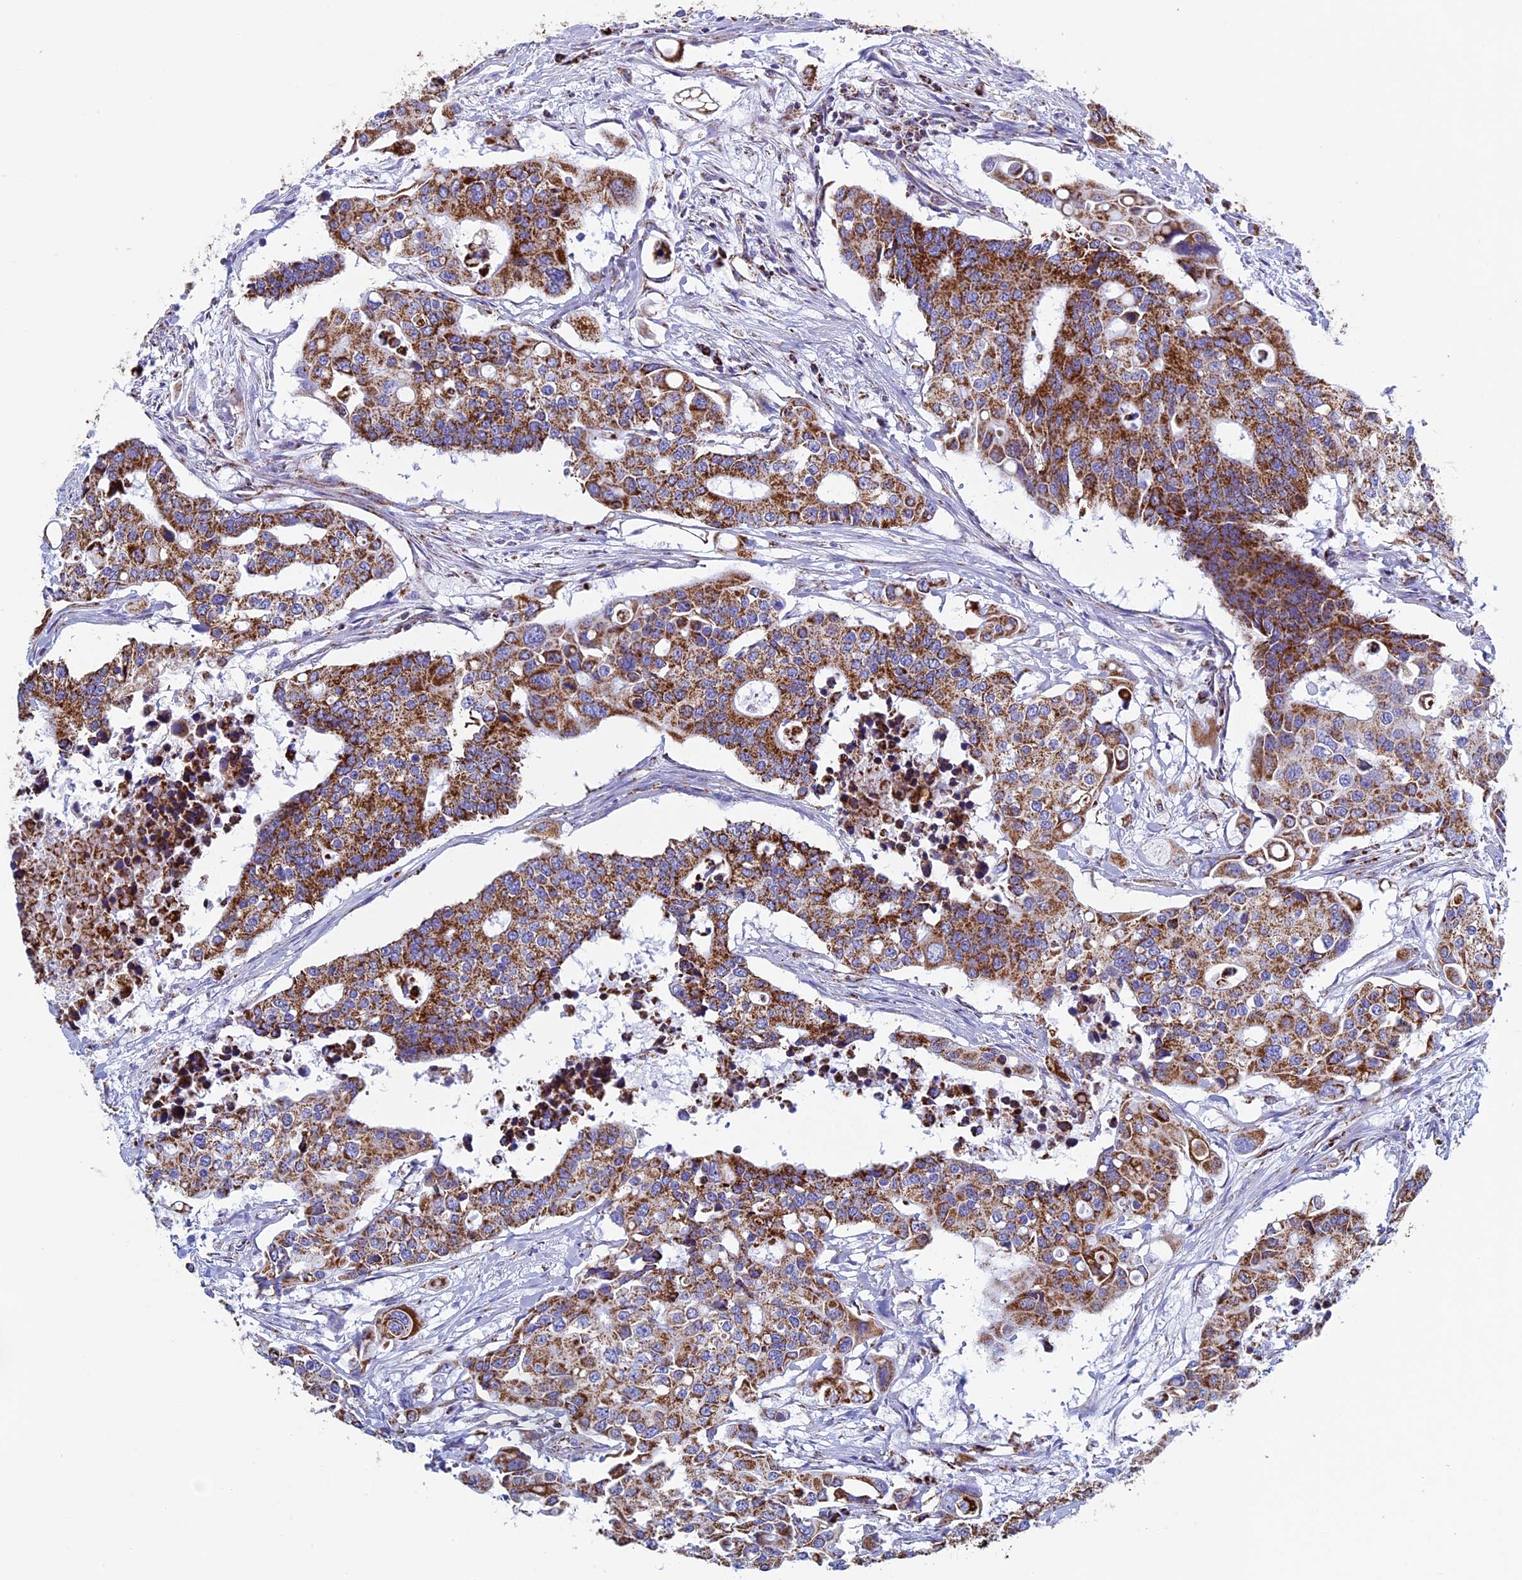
{"staining": {"intensity": "strong", "quantity": ">75%", "location": "cytoplasmic/membranous"}, "tissue": "colorectal cancer", "cell_type": "Tumor cells", "image_type": "cancer", "snomed": [{"axis": "morphology", "description": "Adenocarcinoma, NOS"}, {"axis": "topography", "description": "Colon"}], "caption": "A micrograph of colorectal cancer stained for a protein demonstrates strong cytoplasmic/membranous brown staining in tumor cells.", "gene": "UQCRFS1", "patient": {"sex": "male", "age": 77}}